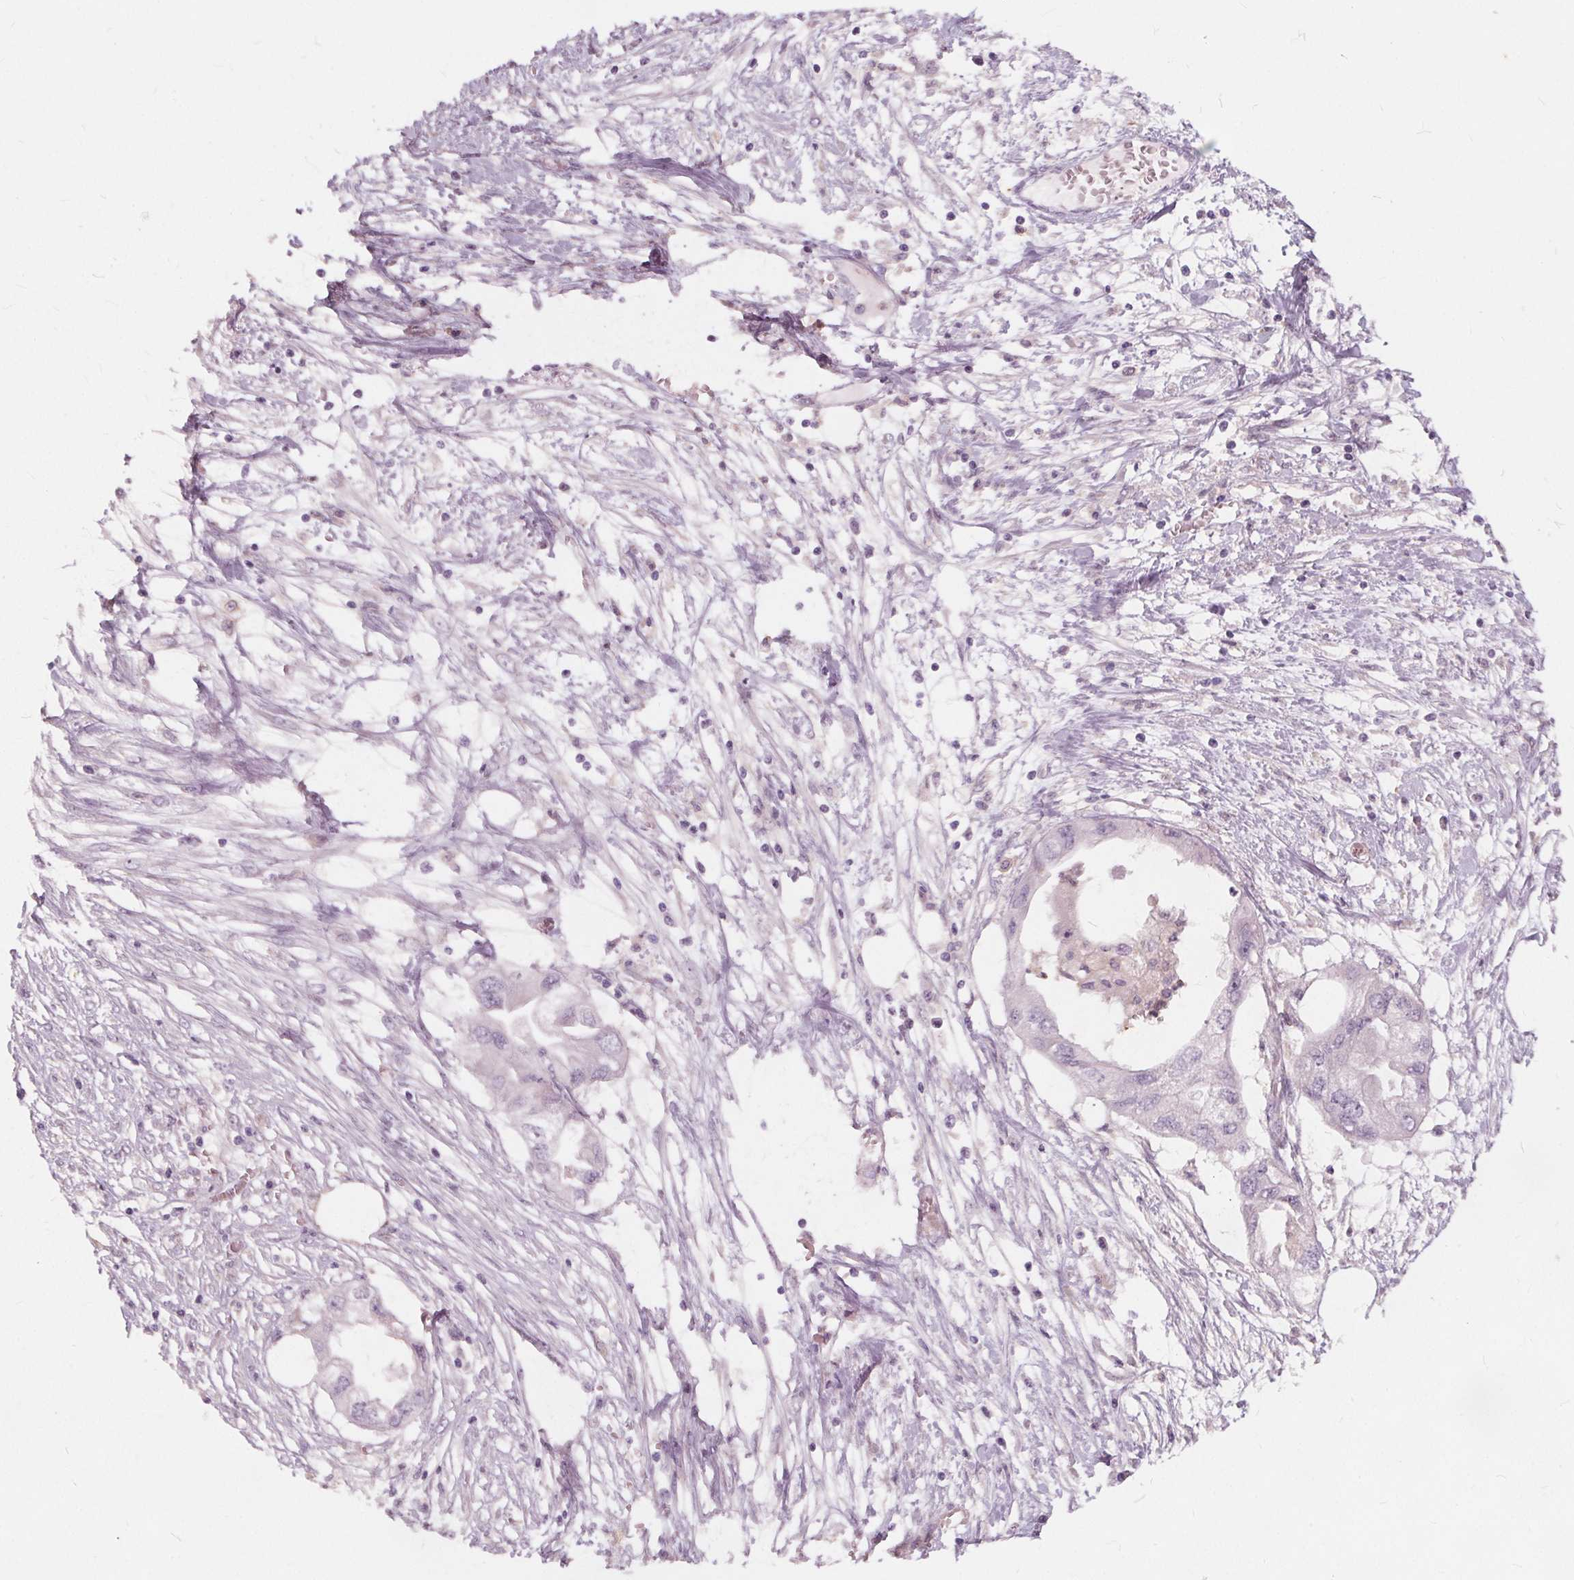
{"staining": {"intensity": "negative", "quantity": "none", "location": "none"}, "tissue": "endometrial cancer", "cell_type": "Tumor cells", "image_type": "cancer", "snomed": [{"axis": "morphology", "description": "Adenocarcinoma, NOS"}, {"axis": "morphology", "description": "Adenocarcinoma, metastatic, NOS"}, {"axis": "topography", "description": "Adipose tissue"}, {"axis": "topography", "description": "Endometrium"}], "caption": "Immunohistochemistry of endometrial adenocarcinoma displays no expression in tumor cells.", "gene": "HAAO", "patient": {"sex": "female", "age": 67}}